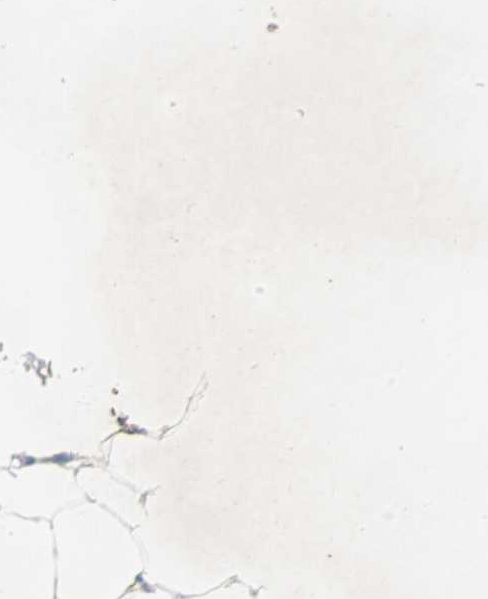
{"staining": {"intensity": "negative", "quantity": "none", "location": "none"}, "tissue": "adipose tissue", "cell_type": "Adipocytes", "image_type": "normal", "snomed": [{"axis": "morphology", "description": "Normal tissue, NOS"}, {"axis": "topography", "description": "Soft tissue"}], "caption": "High power microscopy micrograph of an IHC photomicrograph of normal adipose tissue, revealing no significant staining in adipocytes. (DAB (3,3'-diaminobenzidine) immunohistochemistry with hematoxylin counter stain).", "gene": "LANCL3", "patient": {"sex": "male", "age": 26}}